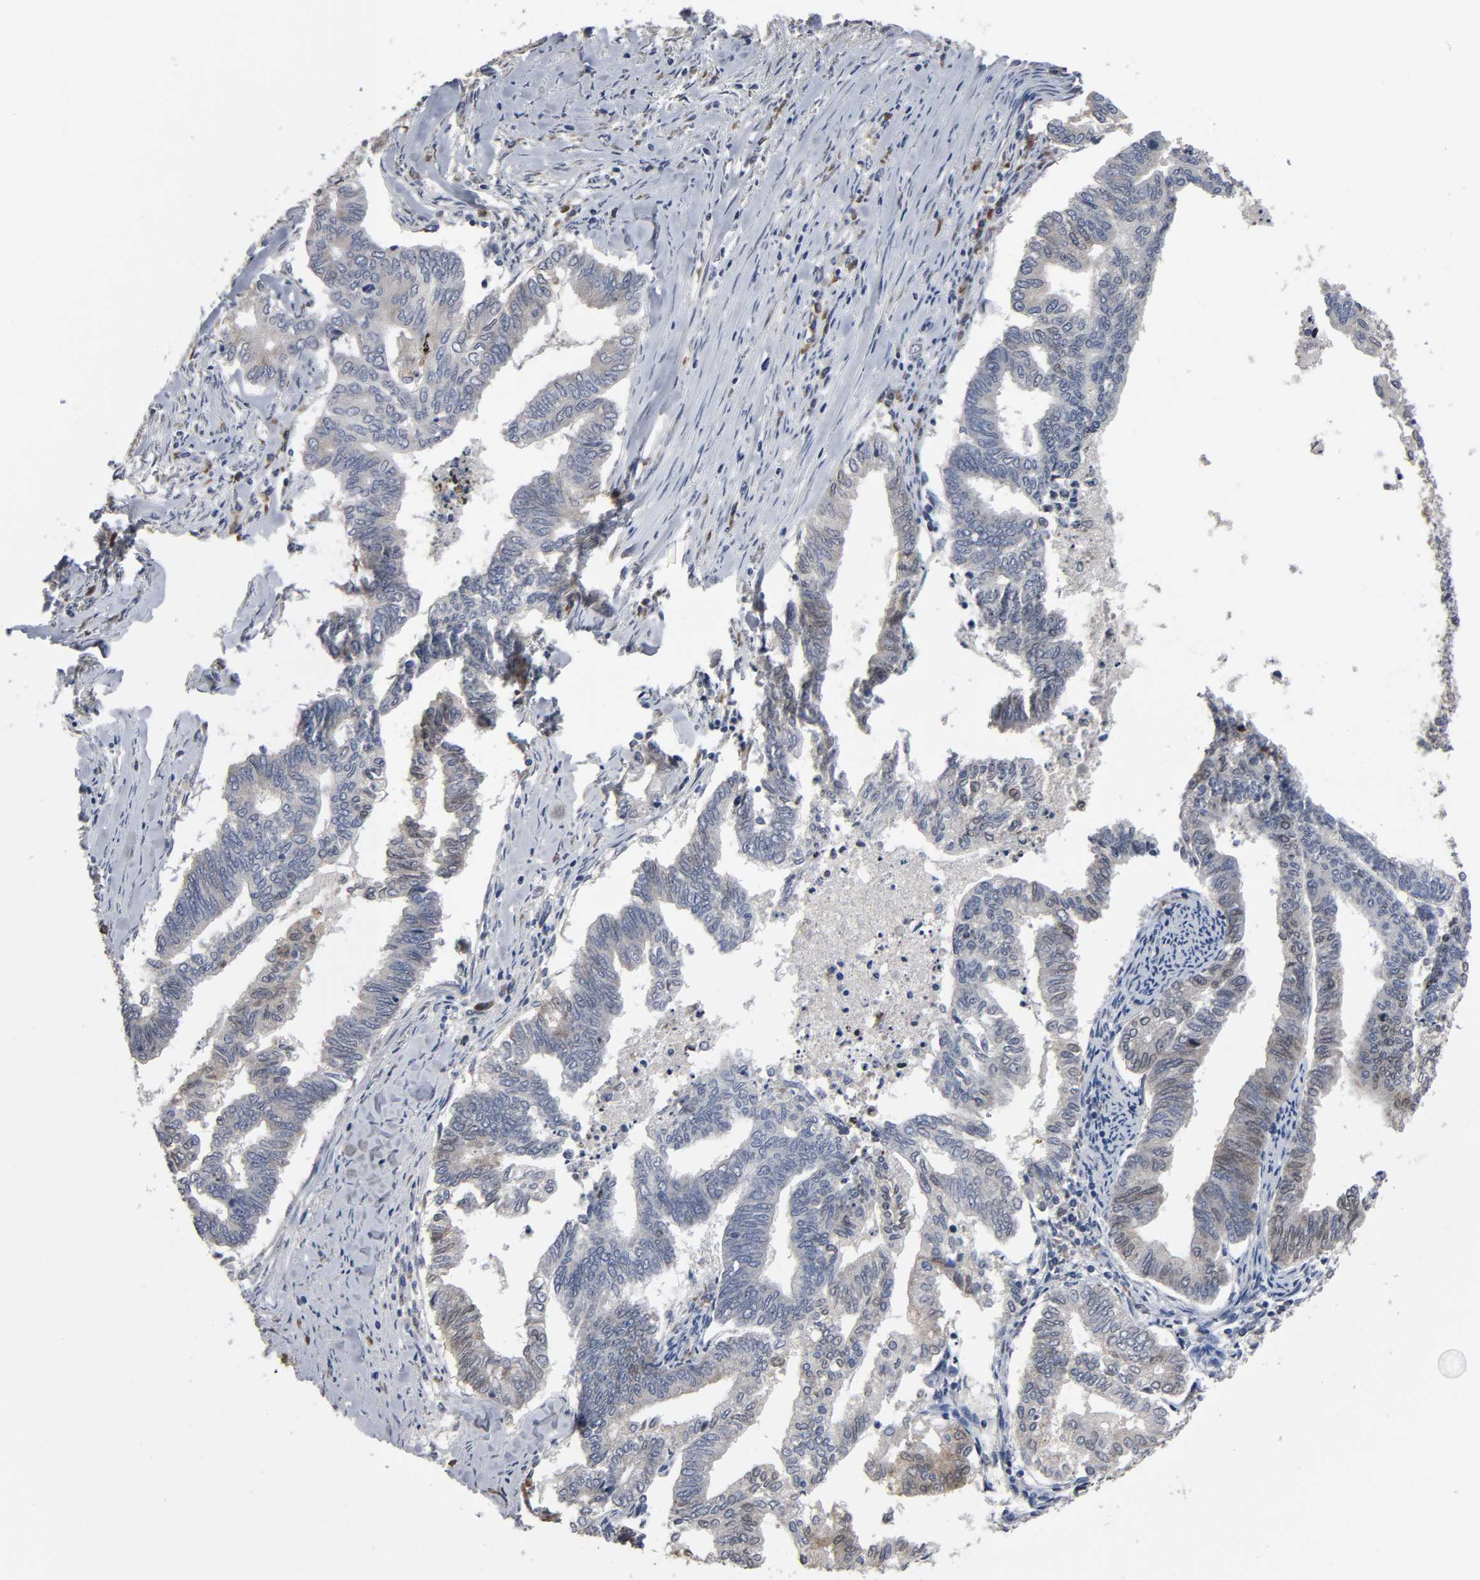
{"staining": {"intensity": "weak", "quantity": "25%-75%", "location": "cytoplasmic/membranous"}, "tissue": "endometrial cancer", "cell_type": "Tumor cells", "image_type": "cancer", "snomed": [{"axis": "morphology", "description": "Adenocarcinoma, NOS"}, {"axis": "topography", "description": "Endometrium"}], "caption": "Brown immunohistochemical staining in human adenocarcinoma (endometrial) reveals weak cytoplasmic/membranous expression in approximately 25%-75% of tumor cells.", "gene": "HDLBP", "patient": {"sex": "female", "age": 79}}